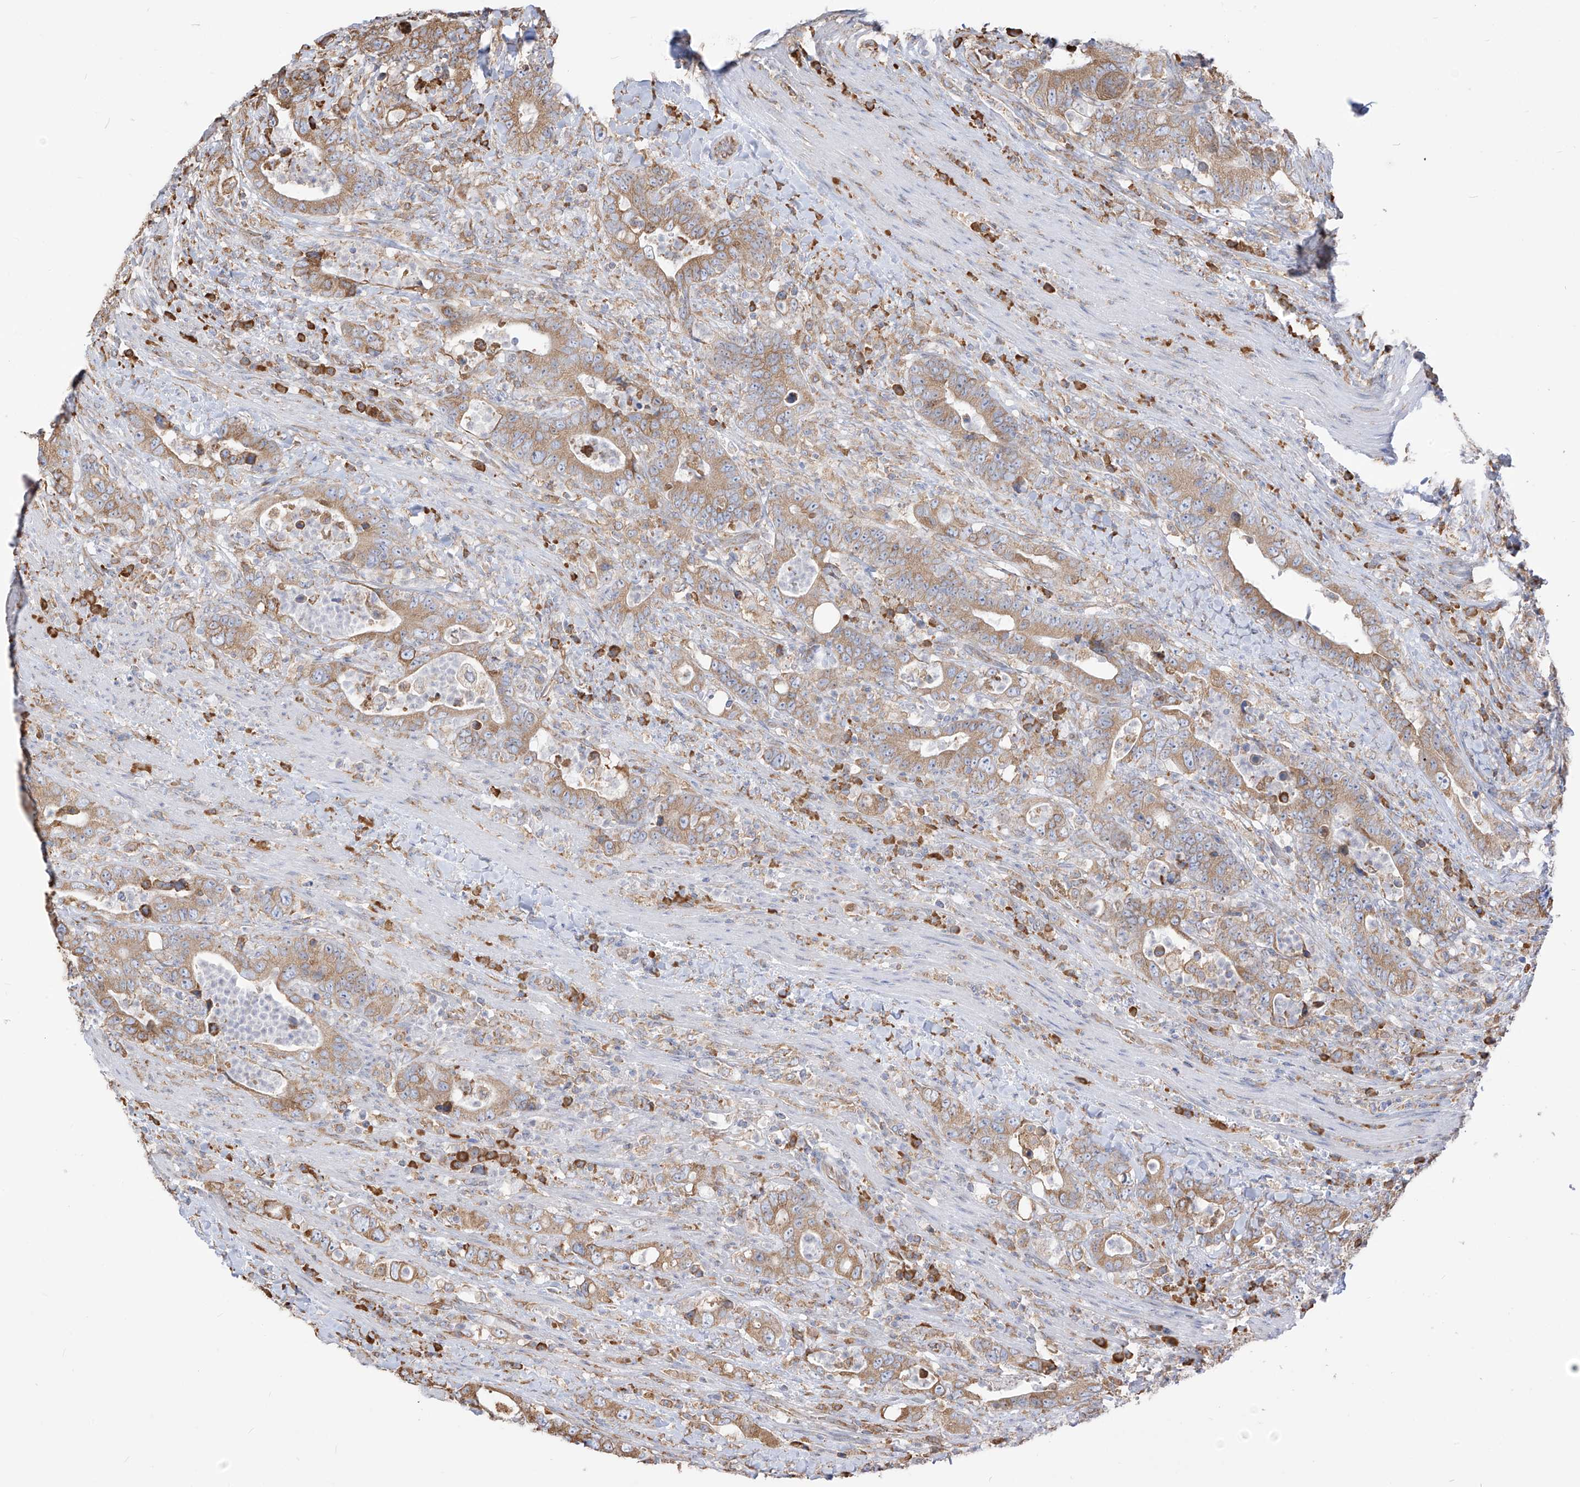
{"staining": {"intensity": "moderate", "quantity": ">75%", "location": "cytoplasmic/membranous"}, "tissue": "colorectal cancer", "cell_type": "Tumor cells", "image_type": "cancer", "snomed": [{"axis": "morphology", "description": "Adenocarcinoma, NOS"}, {"axis": "topography", "description": "Colon"}], "caption": "This micrograph exhibits immunohistochemistry (IHC) staining of human colorectal cancer, with medium moderate cytoplasmic/membranous positivity in about >75% of tumor cells.", "gene": "PDIA6", "patient": {"sex": "female", "age": 75}}